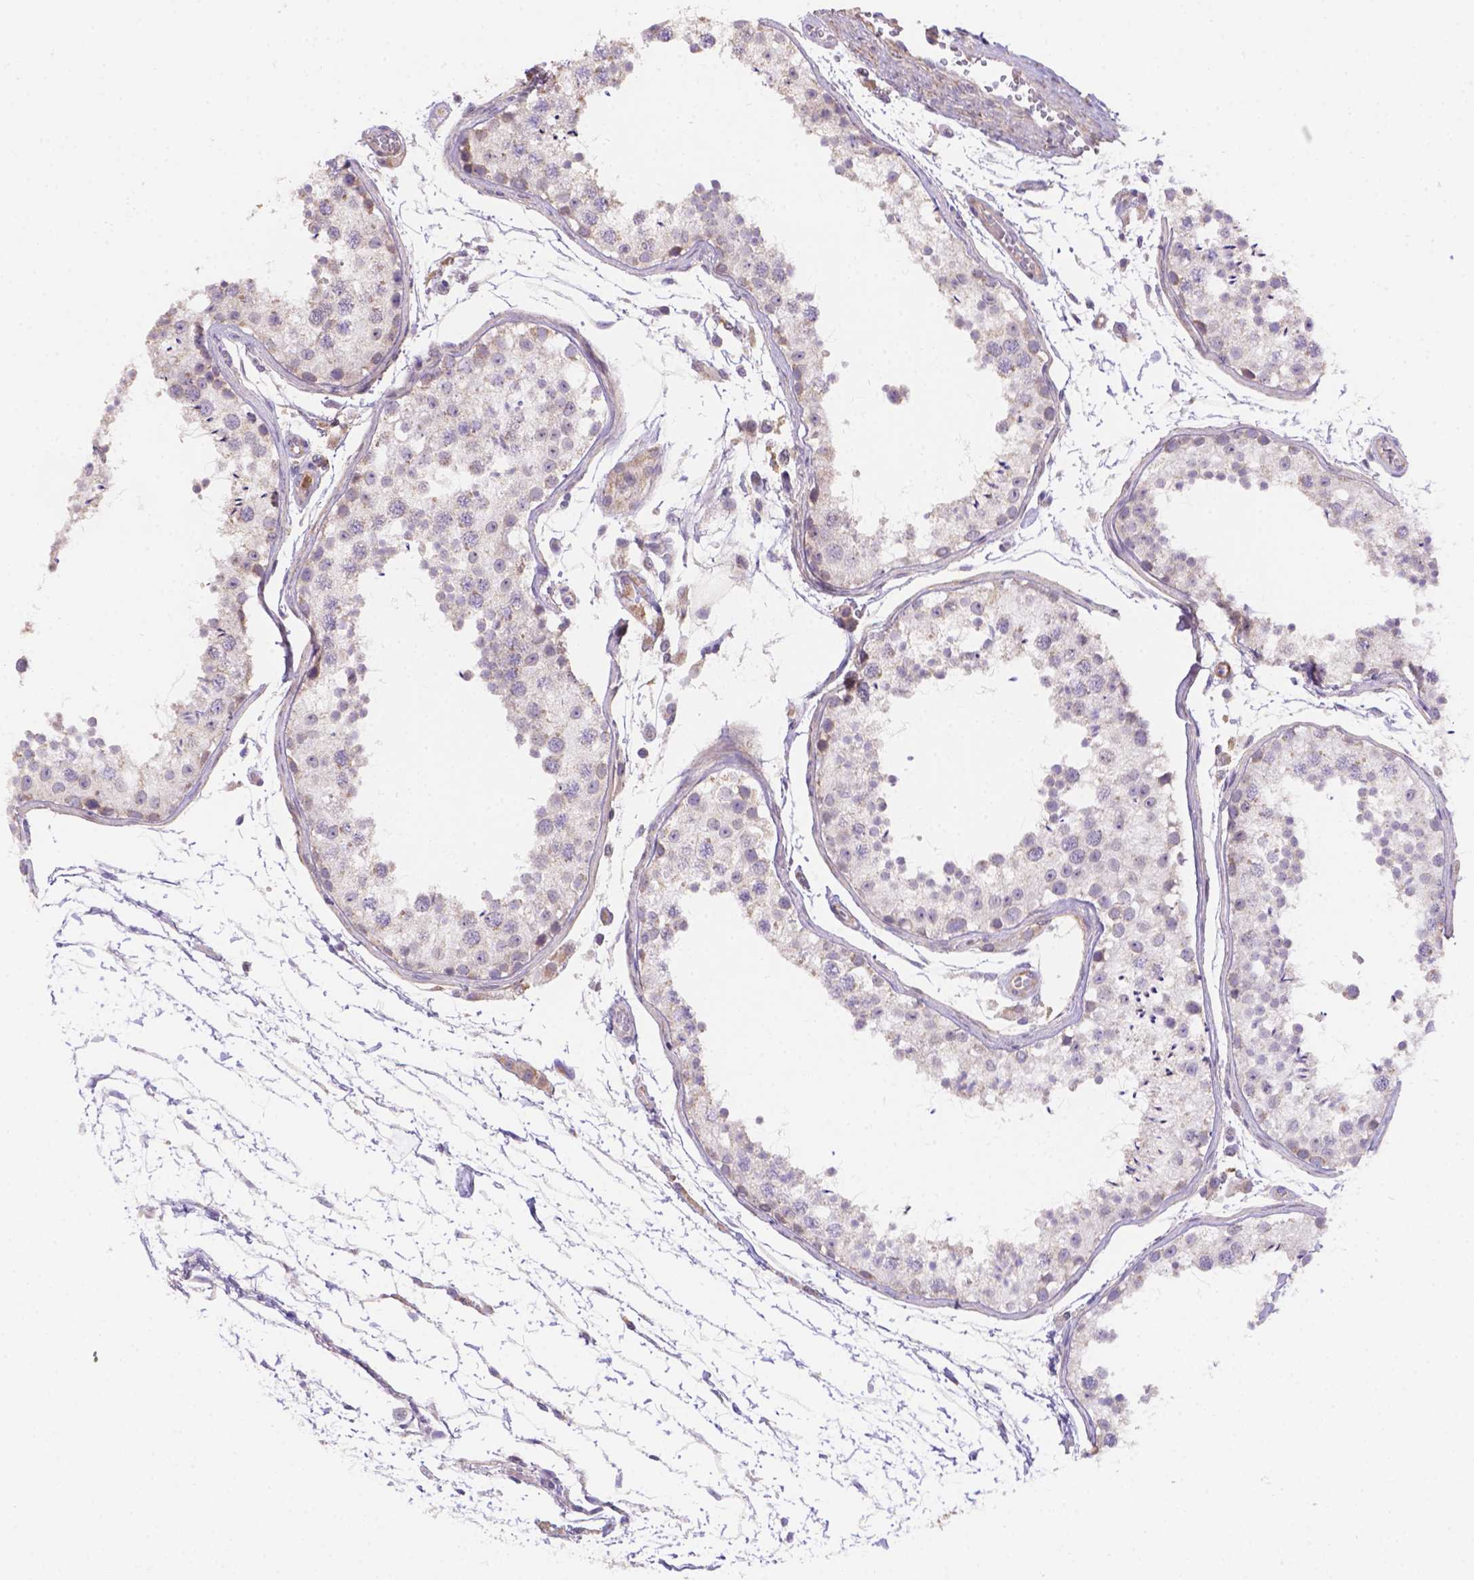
{"staining": {"intensity": "negative", "quantity": "none", "location": "none"}, "tissue": "testis", "cell_type": "Cells in seminiferous ducts", "image_type": "normal", "snomed": [{"axis": "morphology", "description": "Normal tissue, NOS"}, {"axis": "topography", "description": "Testis"}], "caption": "Immunohistochemical staining of normal human testis displays no significant staining in cells in seminiferous ducts.", "gene": "NXPE2", "patient": {"sex": "male", "age": 29}}